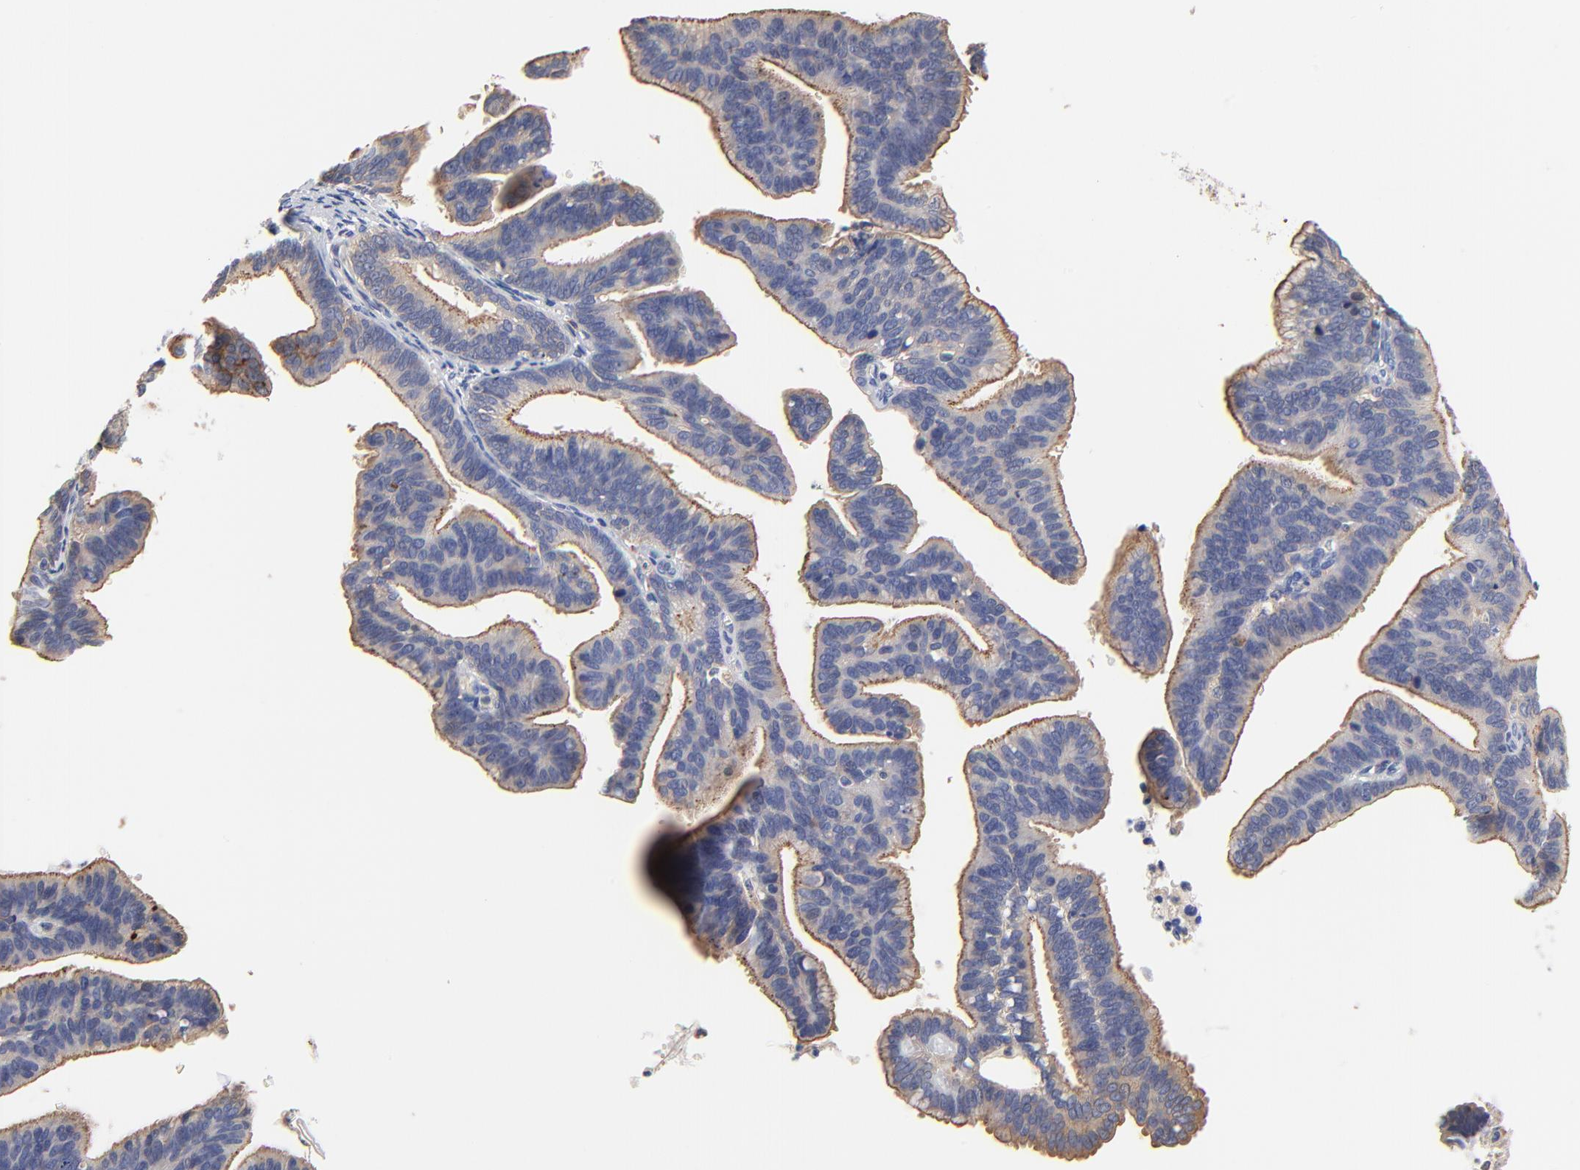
{"staining": {"intensity": "moderate", "quantity": ">75%", "location": "cytoplasmic/membranous"}, "tissue": "cervical cancer", "cell_type": "Tumor cells", "image_type": "cancer", "snomed": [{"axis": "morphology", "description": "Adenocarcinoma, NOS"}, {"axis": "topography", "description": "Cervix"}], "caption": "Protein expression analysis of cervical adenocarcinoma demonstrates moderate cytoplasmic/membranous expression in approximately >75% of tumor cells. (DAB = brown stain, brightfield microscopy at high magnification).", "gene": "FBXL2", "patient": {"sex": "female", "age": 47}}